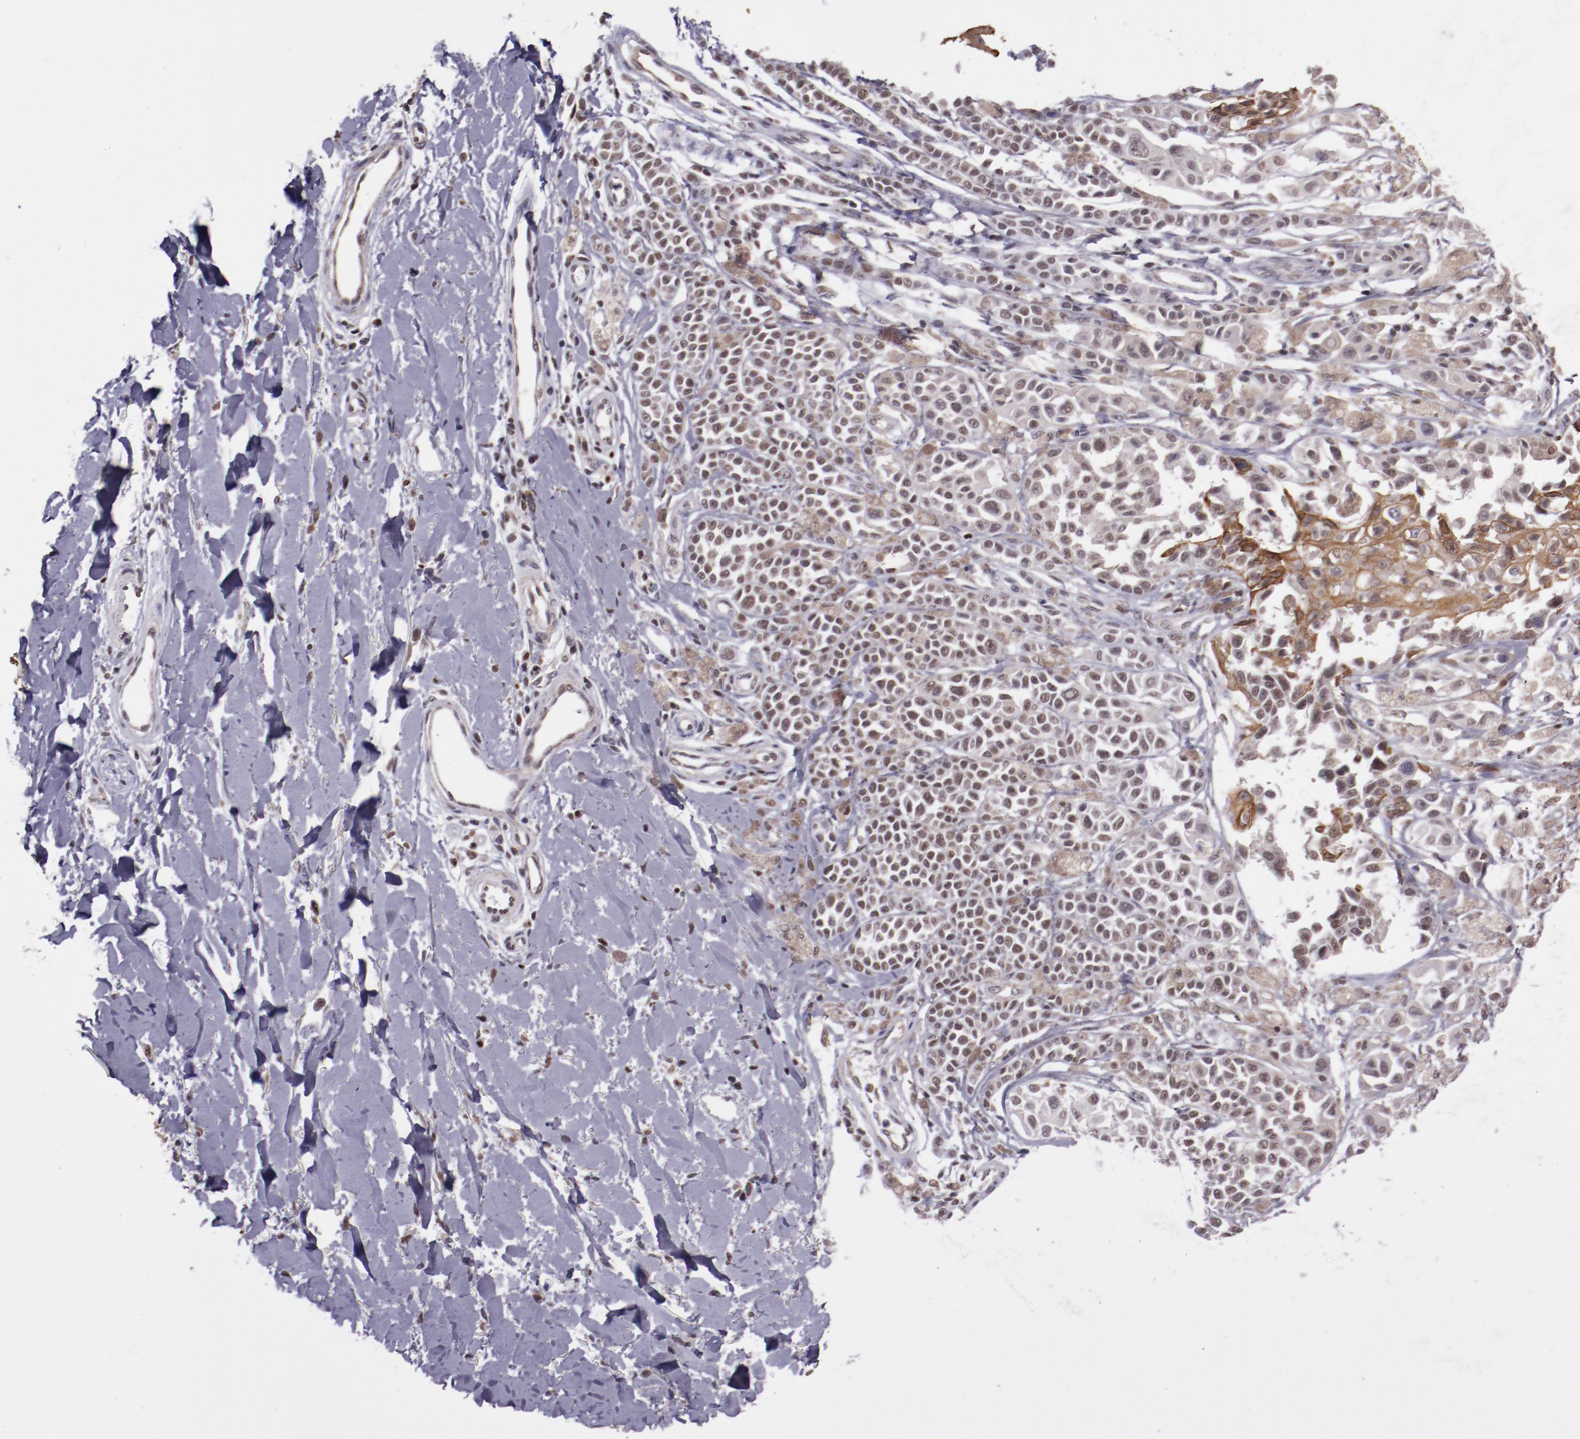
{"staining": {"intensity": "weak", "quantity": "25%-75%", "location": "cytoplasmic/membranous,nuclear"}, "tissue": "melanoma", "cell_type": "Tumor cells", "image_type": "cancer", "snomed": [{"axis": "morphology", "description": "Malignant melanoma, NOS"}, {"axis": "topography", "description": "Skin"}], "caption": "Weak cytoplasmic/membranous and nuclear protein positivity is appreciated in approximately 25%-75% of tumor cells in melanoma.", "gene": "ELF1", "patient": {"sex": "female", "age": 38}}